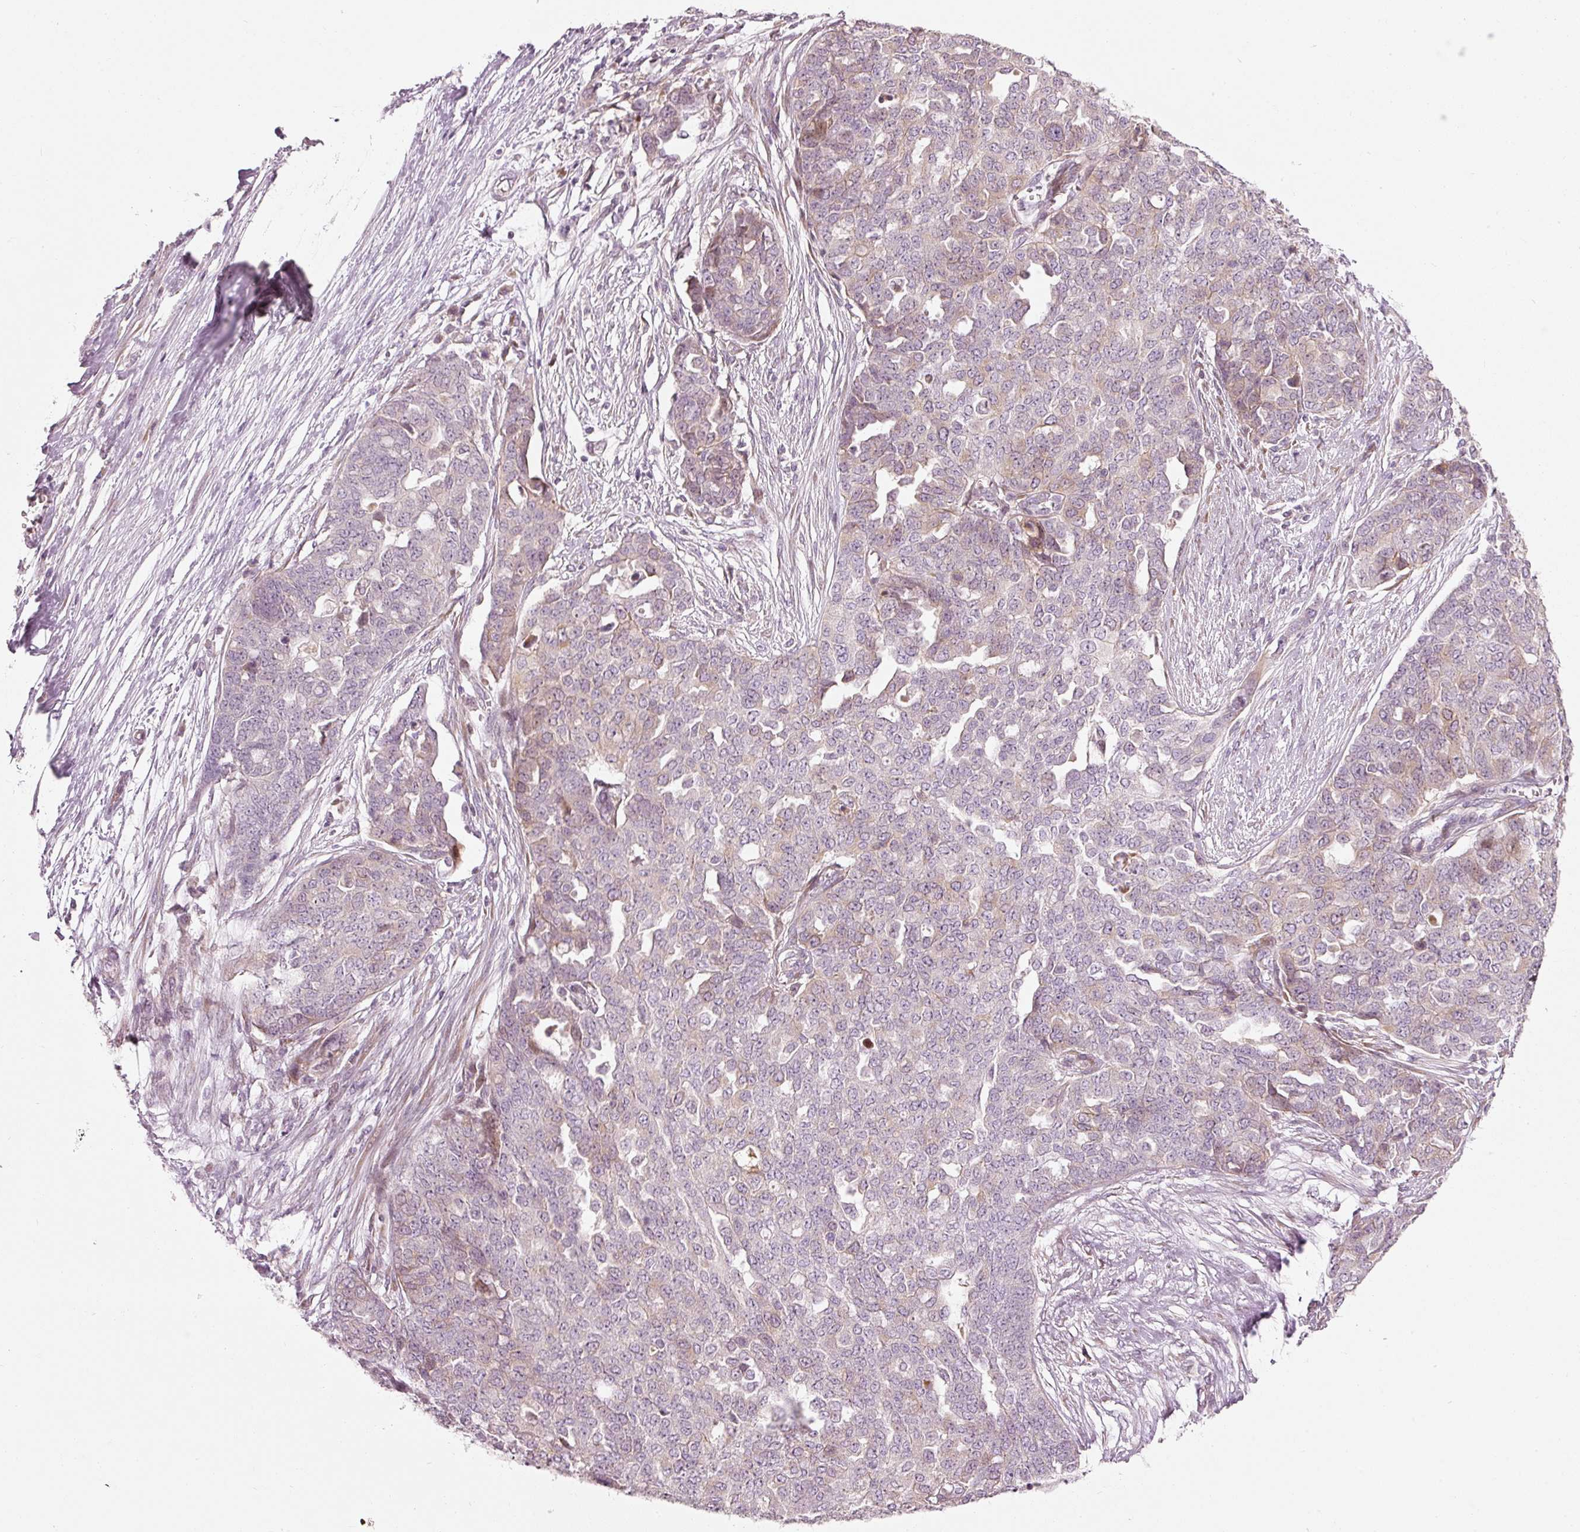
{"staining": {"intensity": "weak", "quantity": "<25%", "location": "cytoplasmic/membranous"}, "tissue": "ovarian cancer", "cell_type": "Tumor cells", "image_type": "cancer", "snomed": [{"axis": "morphology", "description": "Cystadenocarcinoma, serous, NOS"}, {"axis": "topography", "description": "Soft tissue"}, {"axis": "topography", "description": "Ovary"}], "caption": "Ovarian serous cystadenocarcinoma stained for a protein using IHC exhibits no positivity tumor cells.", "gene": "SLC20A1", "patient": {"sex": "female", "age": 57}}